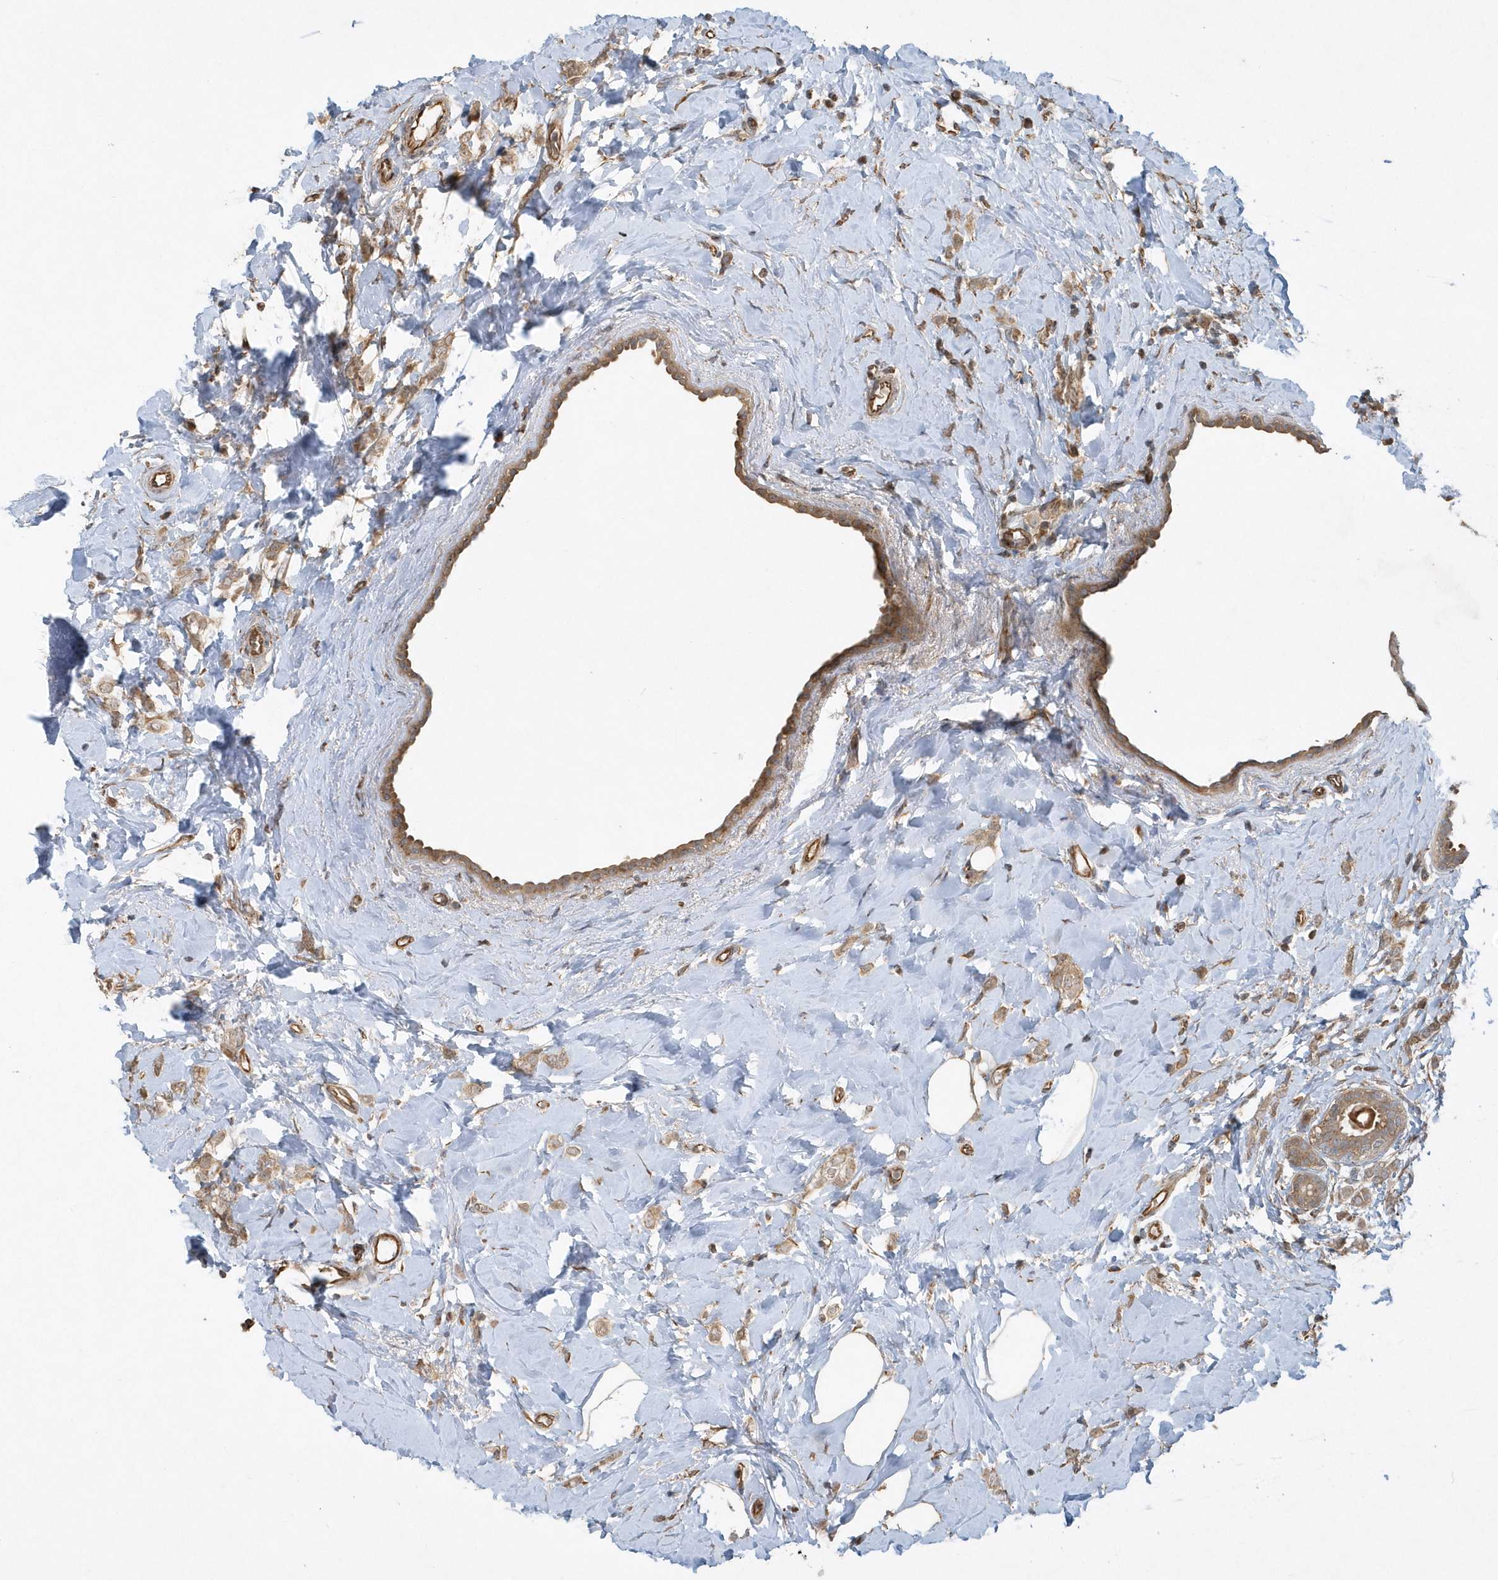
{"staining": {"intensity": "weak", "quantity": ">75%", "location": "cytoplasmic/membranous"}, "tissue": "breast cancer", "cell_type": "Tumor cells", "image_type": "cancer", "snomed": [{"axis": "morphology", "description": "Lobular carcinoma"}, {"axis": "topography", "description": "Breast"}], "caption": "A low amount of weak cytoplasmic/membranous expression is seen in about >75% of tumor cells in breast lobular carcinoma tissue. Ihc stains the protein of interest in brown and the nuclei are stained blue.", "gene": "THG1L", "patient": {"sex": "female", "age": 47}}